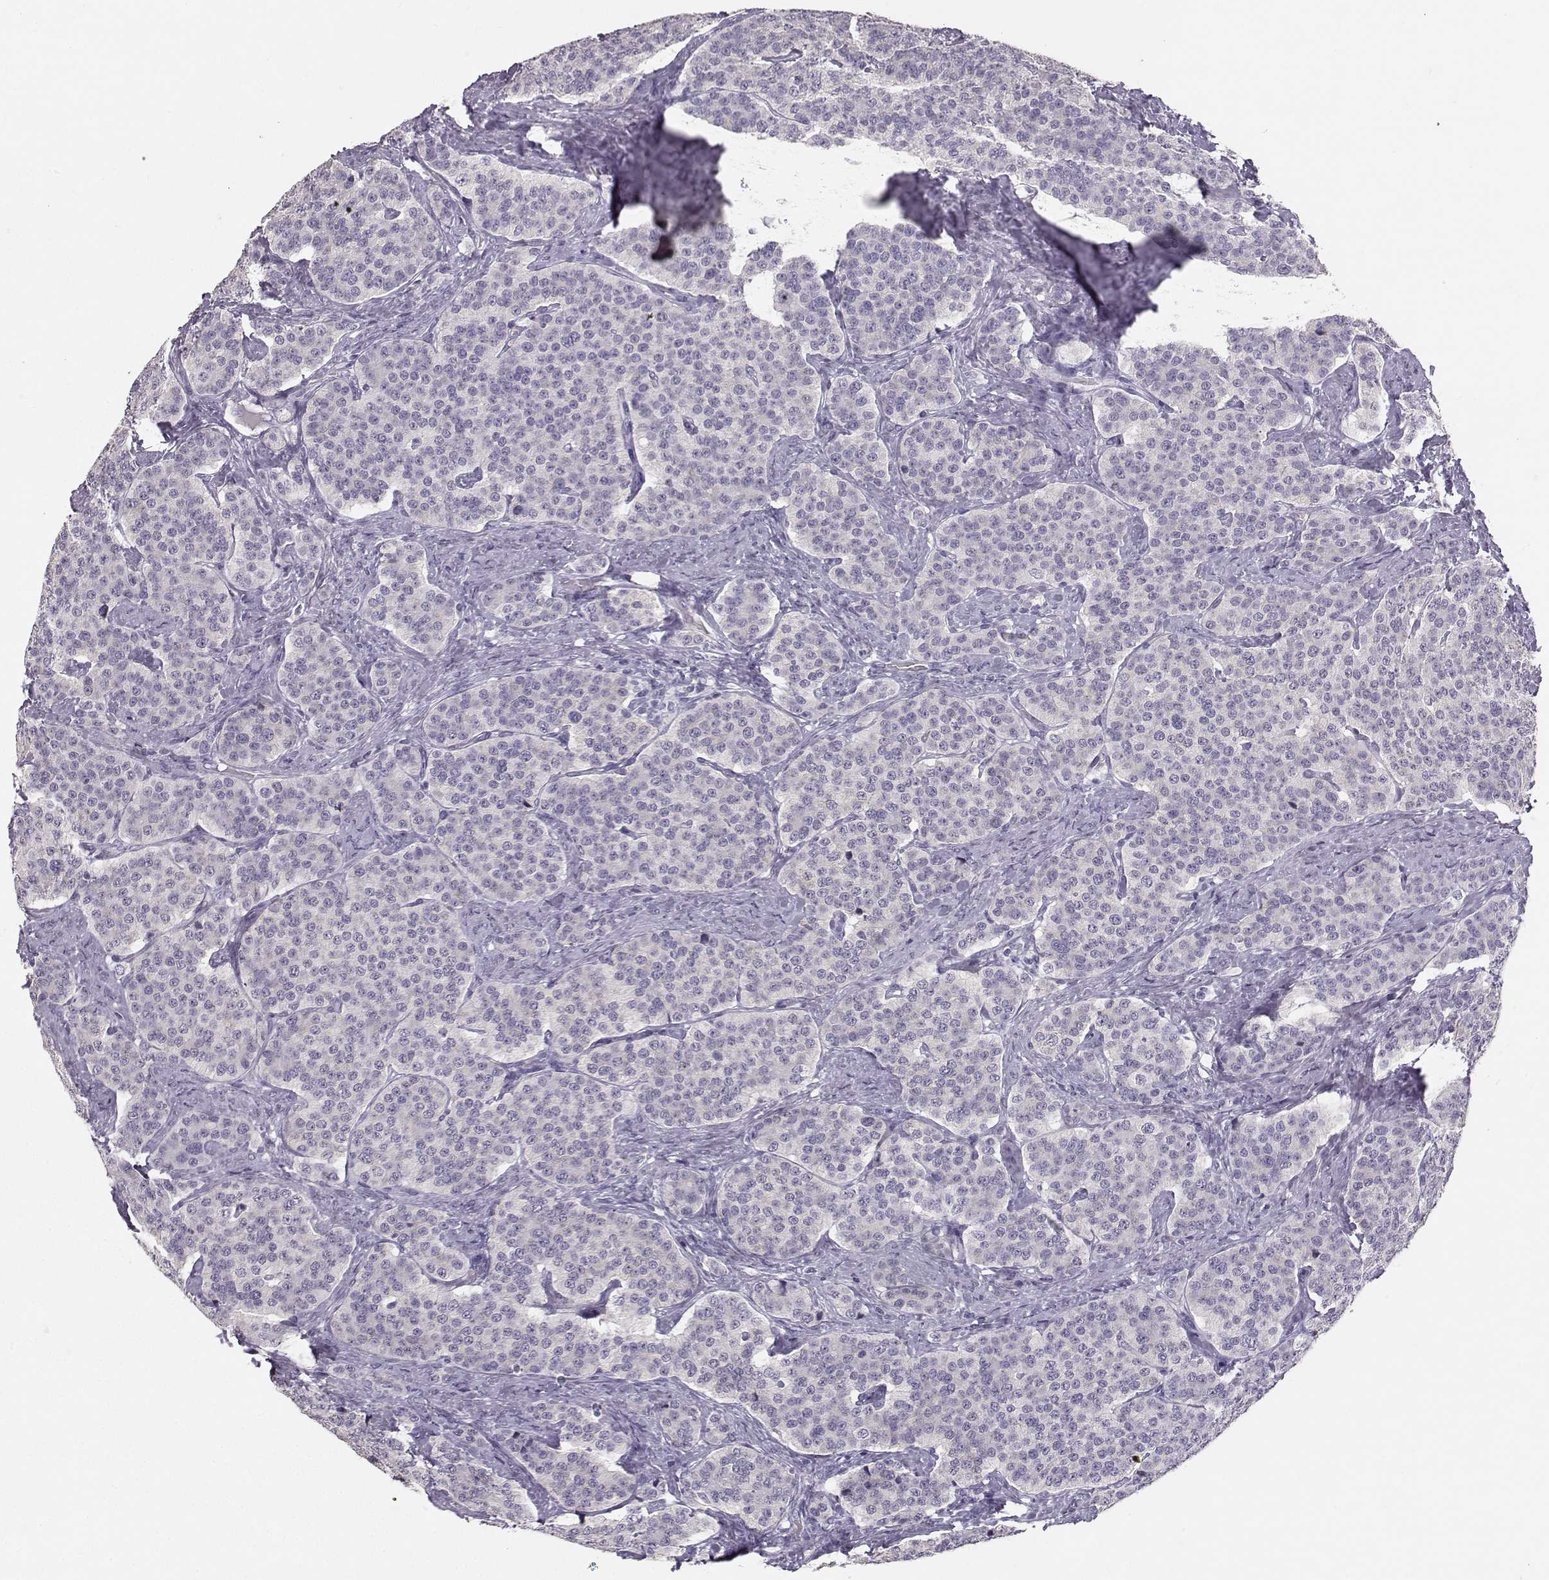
{"staining": {"intensity": "negative", "quantity": "none", "location": "none"}, "tissue": "carcinoid", "cell_type": "Tumor cells", "image_type": "cancer", "snomed": [{"axis": "morphology", "description": "Carcinoid, malignant, NOS"}, {"axis": "topography", "description": "Small intestine"}], "caption": "Protein analysis of malignant carcinoid reveals no significant staining in tumor cells.", "gene": "PKP2", "patient": {"sex": "female", "age": 58}}